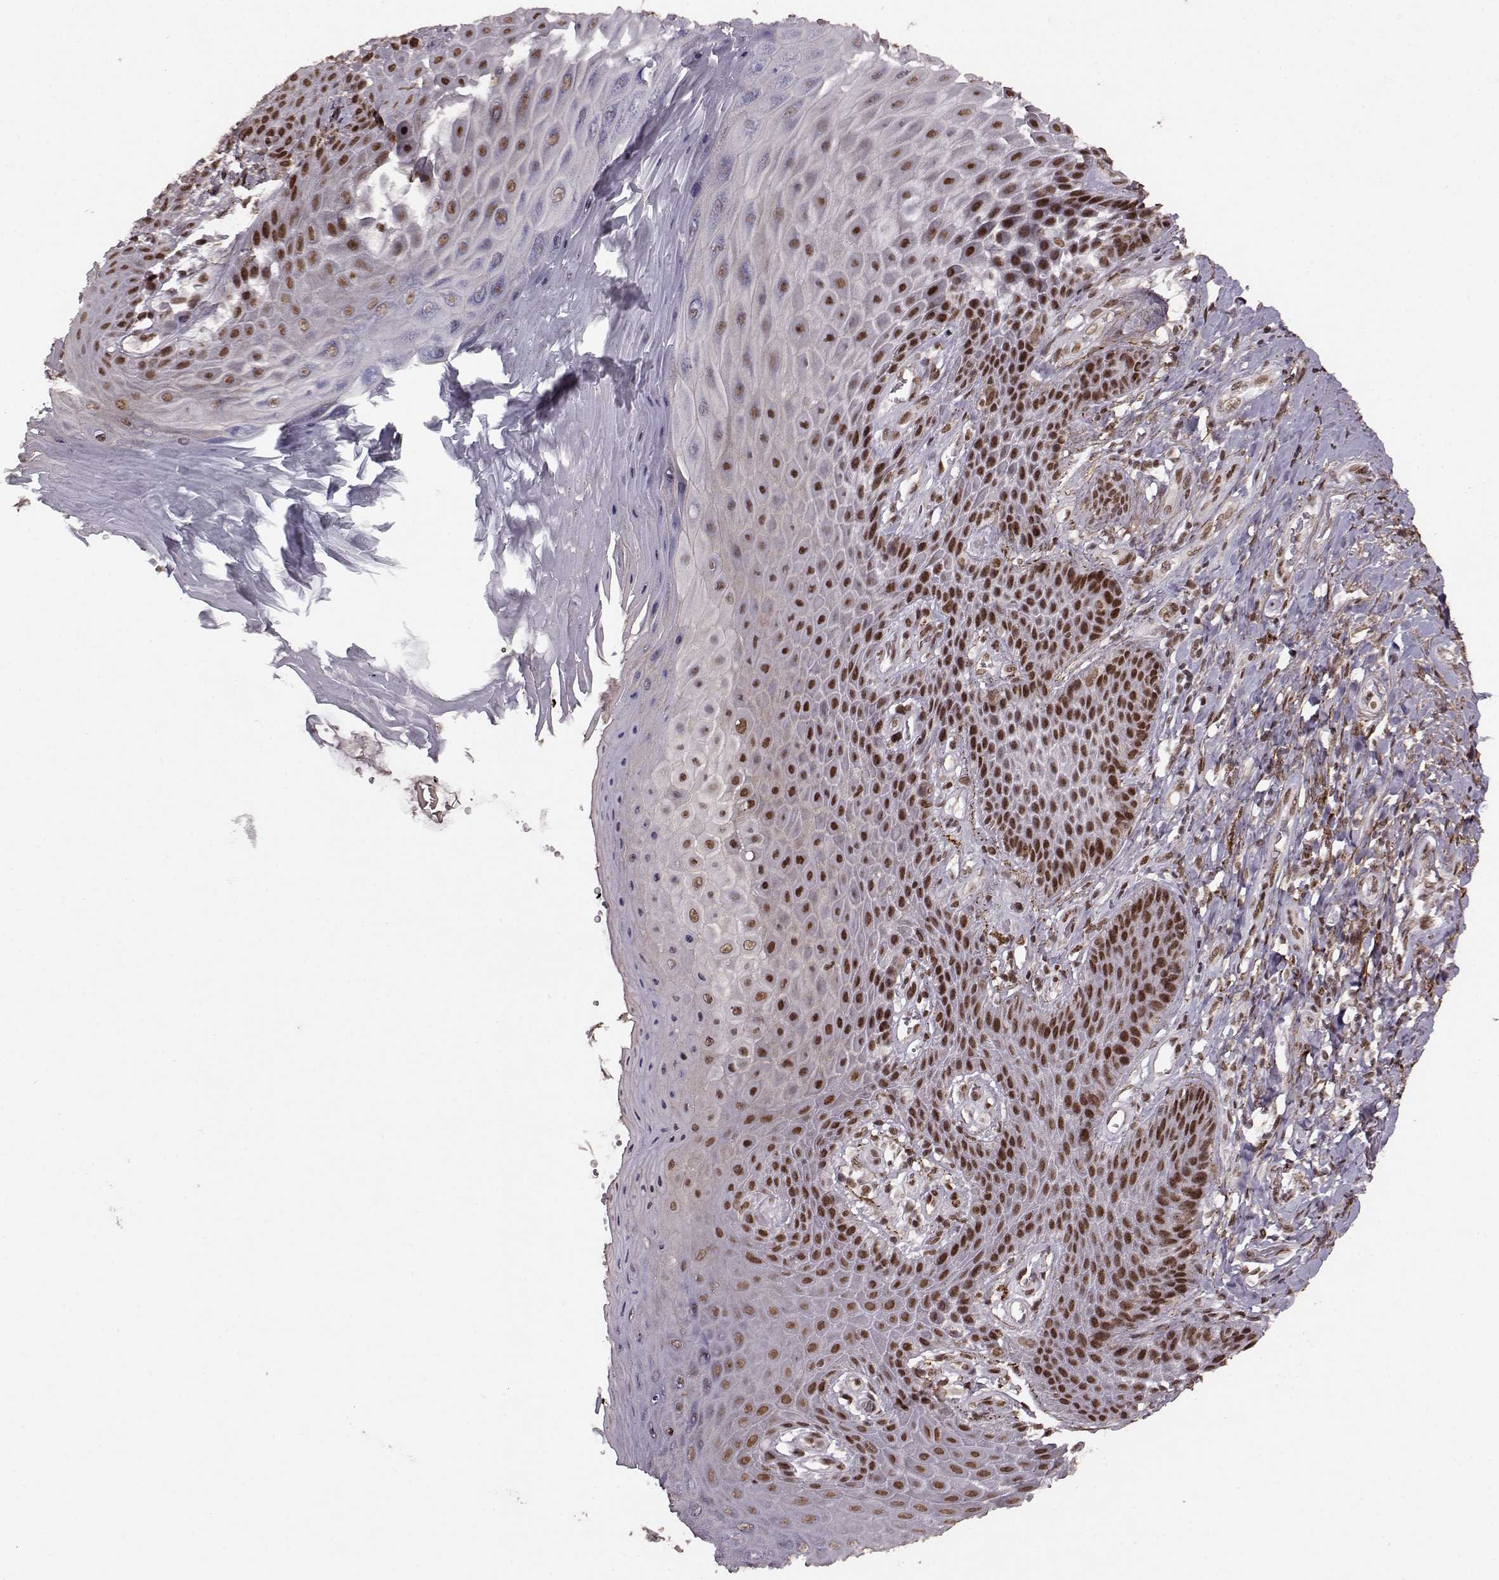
{"staining": {"intensity": "moderate", "quantity": ">75%", "location": "nuclear"}, "tissue": "skin", "cell_type": "Epidermal cells", "image_type": "normal", "snomed": [{"axis": "morphology", "description": "Normal tissue, NOS"}, {"axis": "topography", "description": "Skeletal muscle"}, {"axis": "topography", "description": "Anal"}, {"axis": "topography", "description": "Peripheral nerve tissue"}], "caption": "IHC (DAB (3,3'-diaminobenzidine)) staining of normal human skin shows moderate nuclear protein staining in approximately >75% of epidermal cells.", "gene": "RRAGD", "patient": {"sex": "male", "age": 53}}